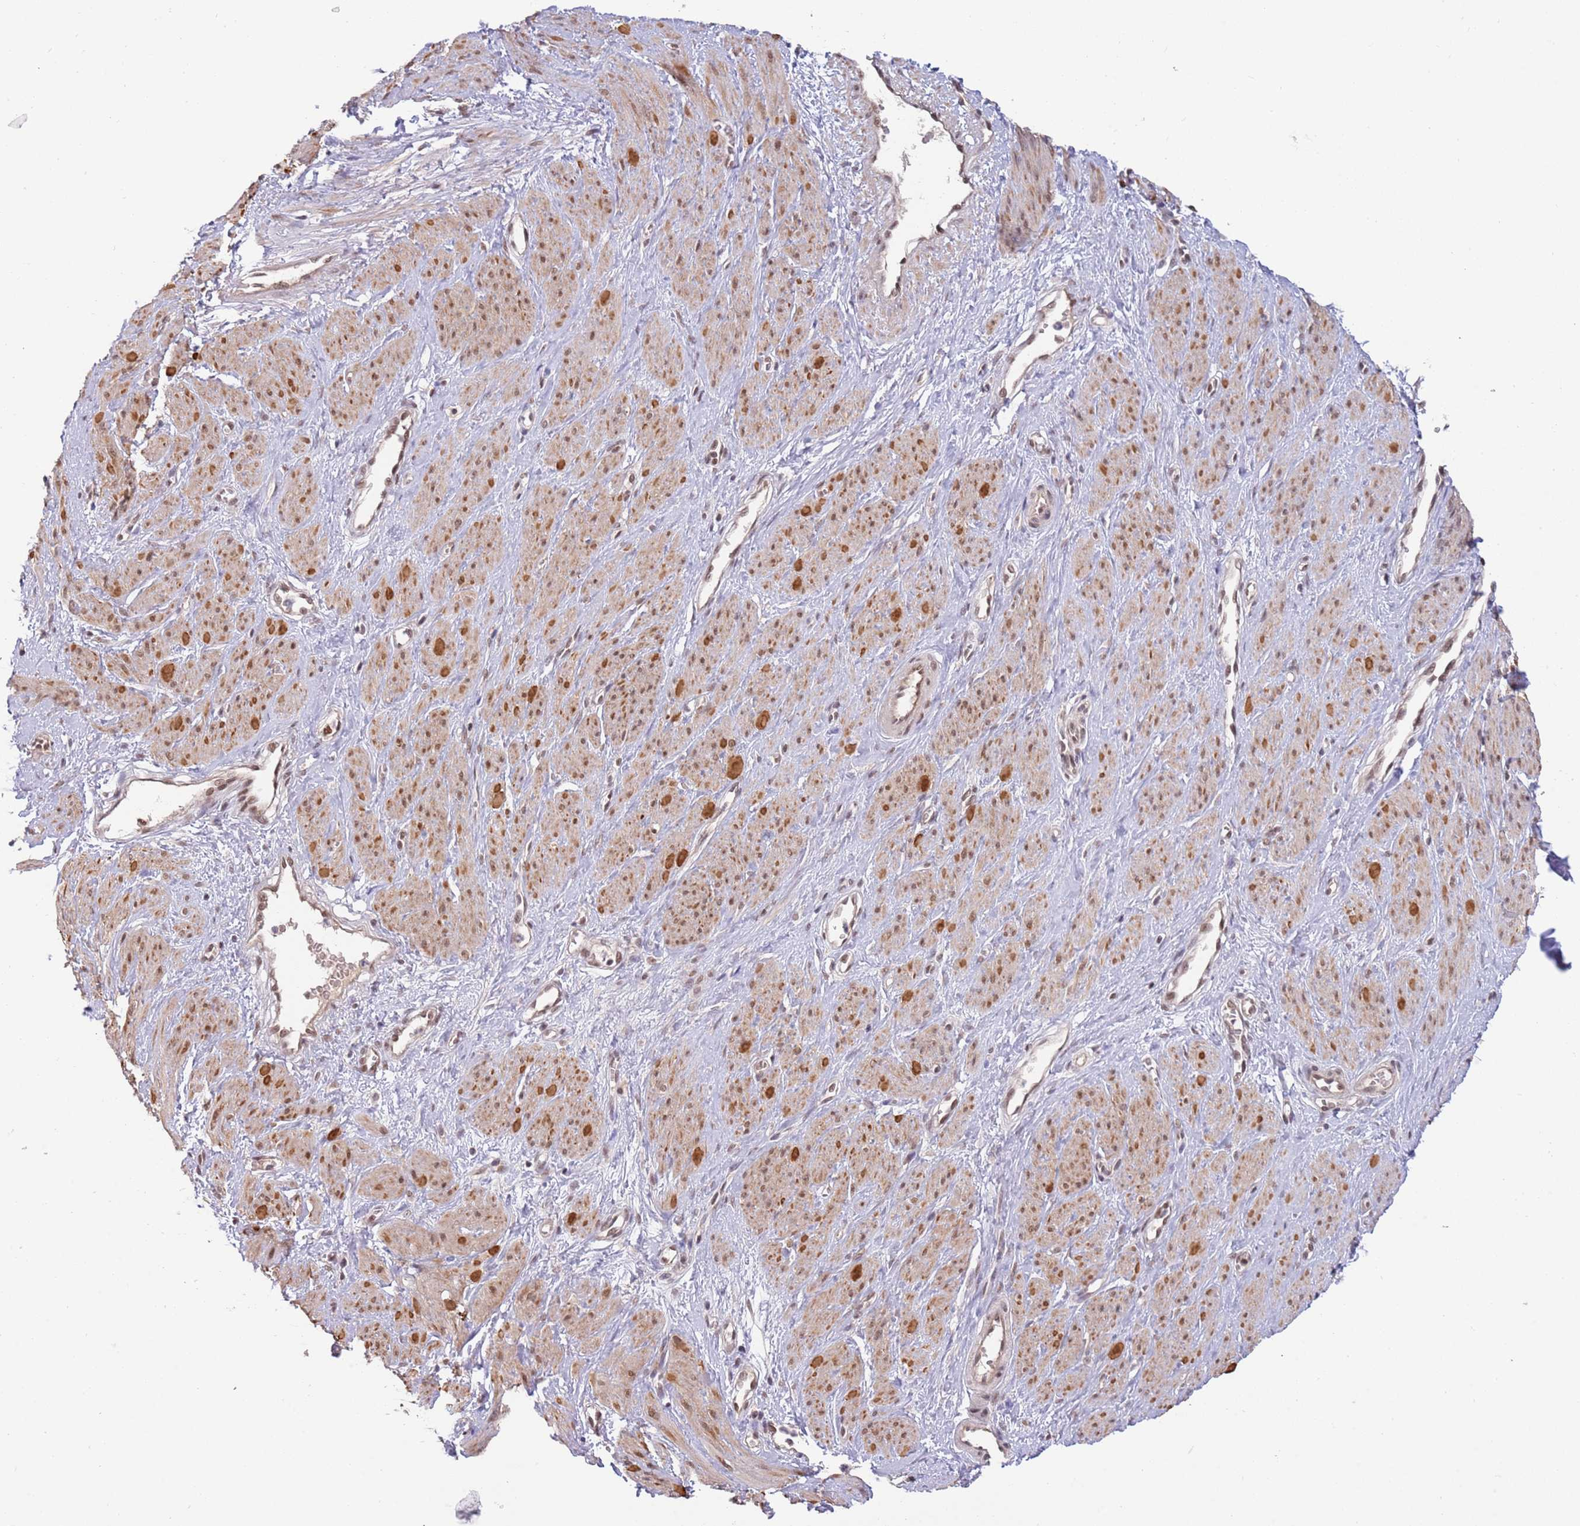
{"staining": {"intensity": "moderate", "quantity": "25%-75%", "location": "cytoplasmic/membranous"}, "tissue": "smooth muscle", "cell_type": "Smooth muscle cells", "image_type": "normal", "snomed": [{"axis": "morphology", "description": "Normal tissue, NOS"}, {"axis": "topography", "description": "Smooth muscle"}, {"axis": "topography", "description": "Uterus"}], "caption": "Immunohistochemical staining of unremarkable smooth muscle demonstrates moderate cytoplasmic/membranous protein staining in approximately 25%-75% of smooth muscle cells. Using DAB (brown) and hematoxylin (blue) stains, captured at high magnification using brightfield microscopy.", "gene": "ZBTB7A", "patient": {"sex": "female", "age": 39}}